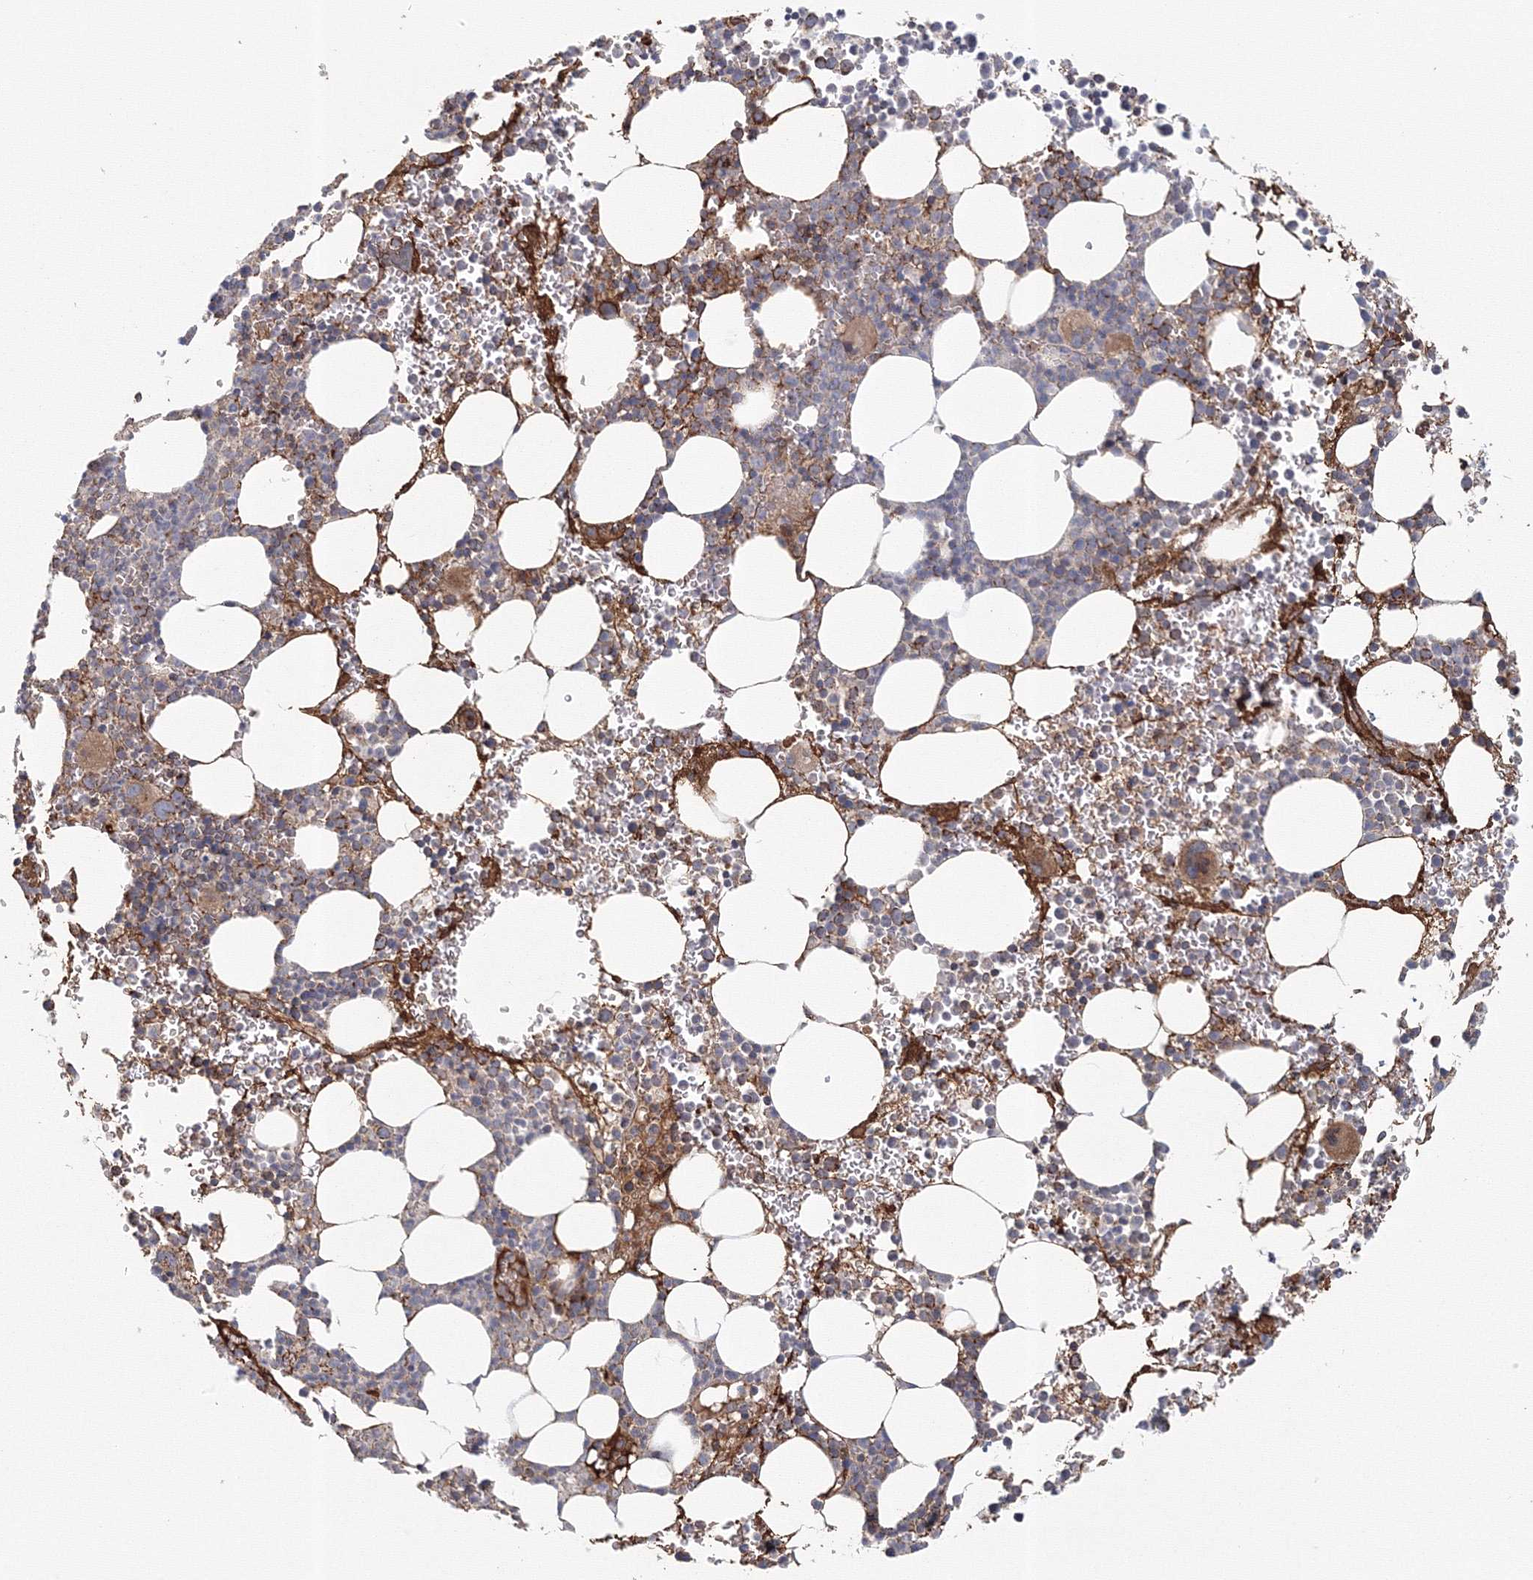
{"staining": {"intensity": "moderate", "quantity": "25%-75%", "location": "cytoplasmic/membranous"}, "tissue": "bone marrow", "cell_type": "Hematopoietic cells", "image_type": "normal", "snomed": [{"axis": "morphology", "description": "Normal tissue, NOS"}, {"axis": "topography", "description": "Bone marrow"}], "caption": "Immunohistochemical staining of unremarkable human bone marrow displays moderate cytoplasmic/membranous protein staining in approximately 25%-75% of hematopoietic cells. (DAB (3,3'-diaminobenzidine) = brown stain, brightfield microscopy at high magnification).", "gene": "GRPEL1", "patient": {"sex": "female", "age": 78}}